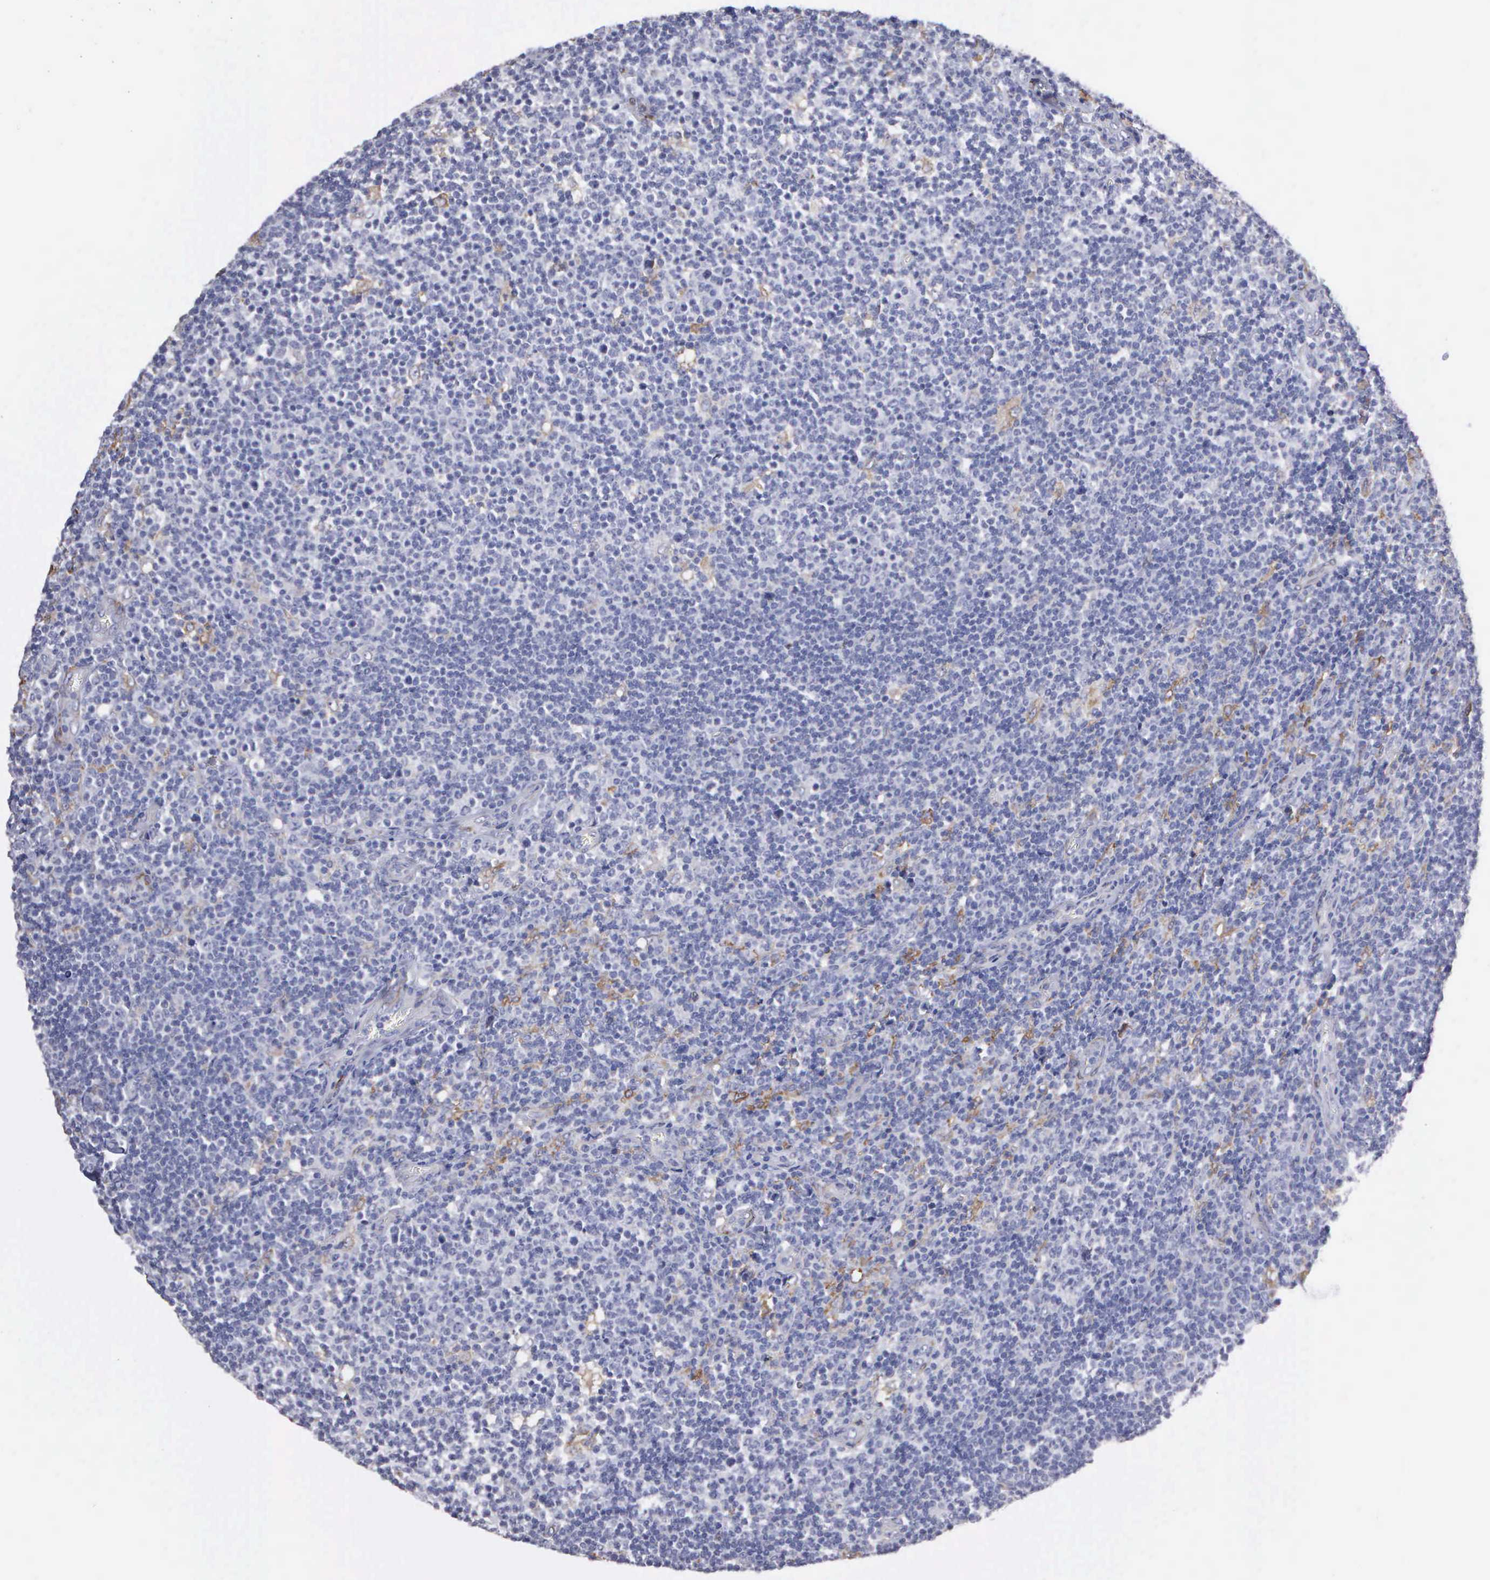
{"staining": {"intensity": "negative", "quantity": "none", "location": "none"}, "tissue": "lymphoma", "cell_type": "Tumor cells", "image_type": "cancer", "snomed": [{"axis": "morphology", "description": "Malignant lymphoma, non-Hodgkin's type, Low grade"}, {"axis": "topography", "description": "Lymph node"}], "caption": "DAB immunohistochemical staining of human lymphoma reveals no significant staining in tumor cells.", "gene": "LIN52", "patient": {"sex": "male", "age": 74}}